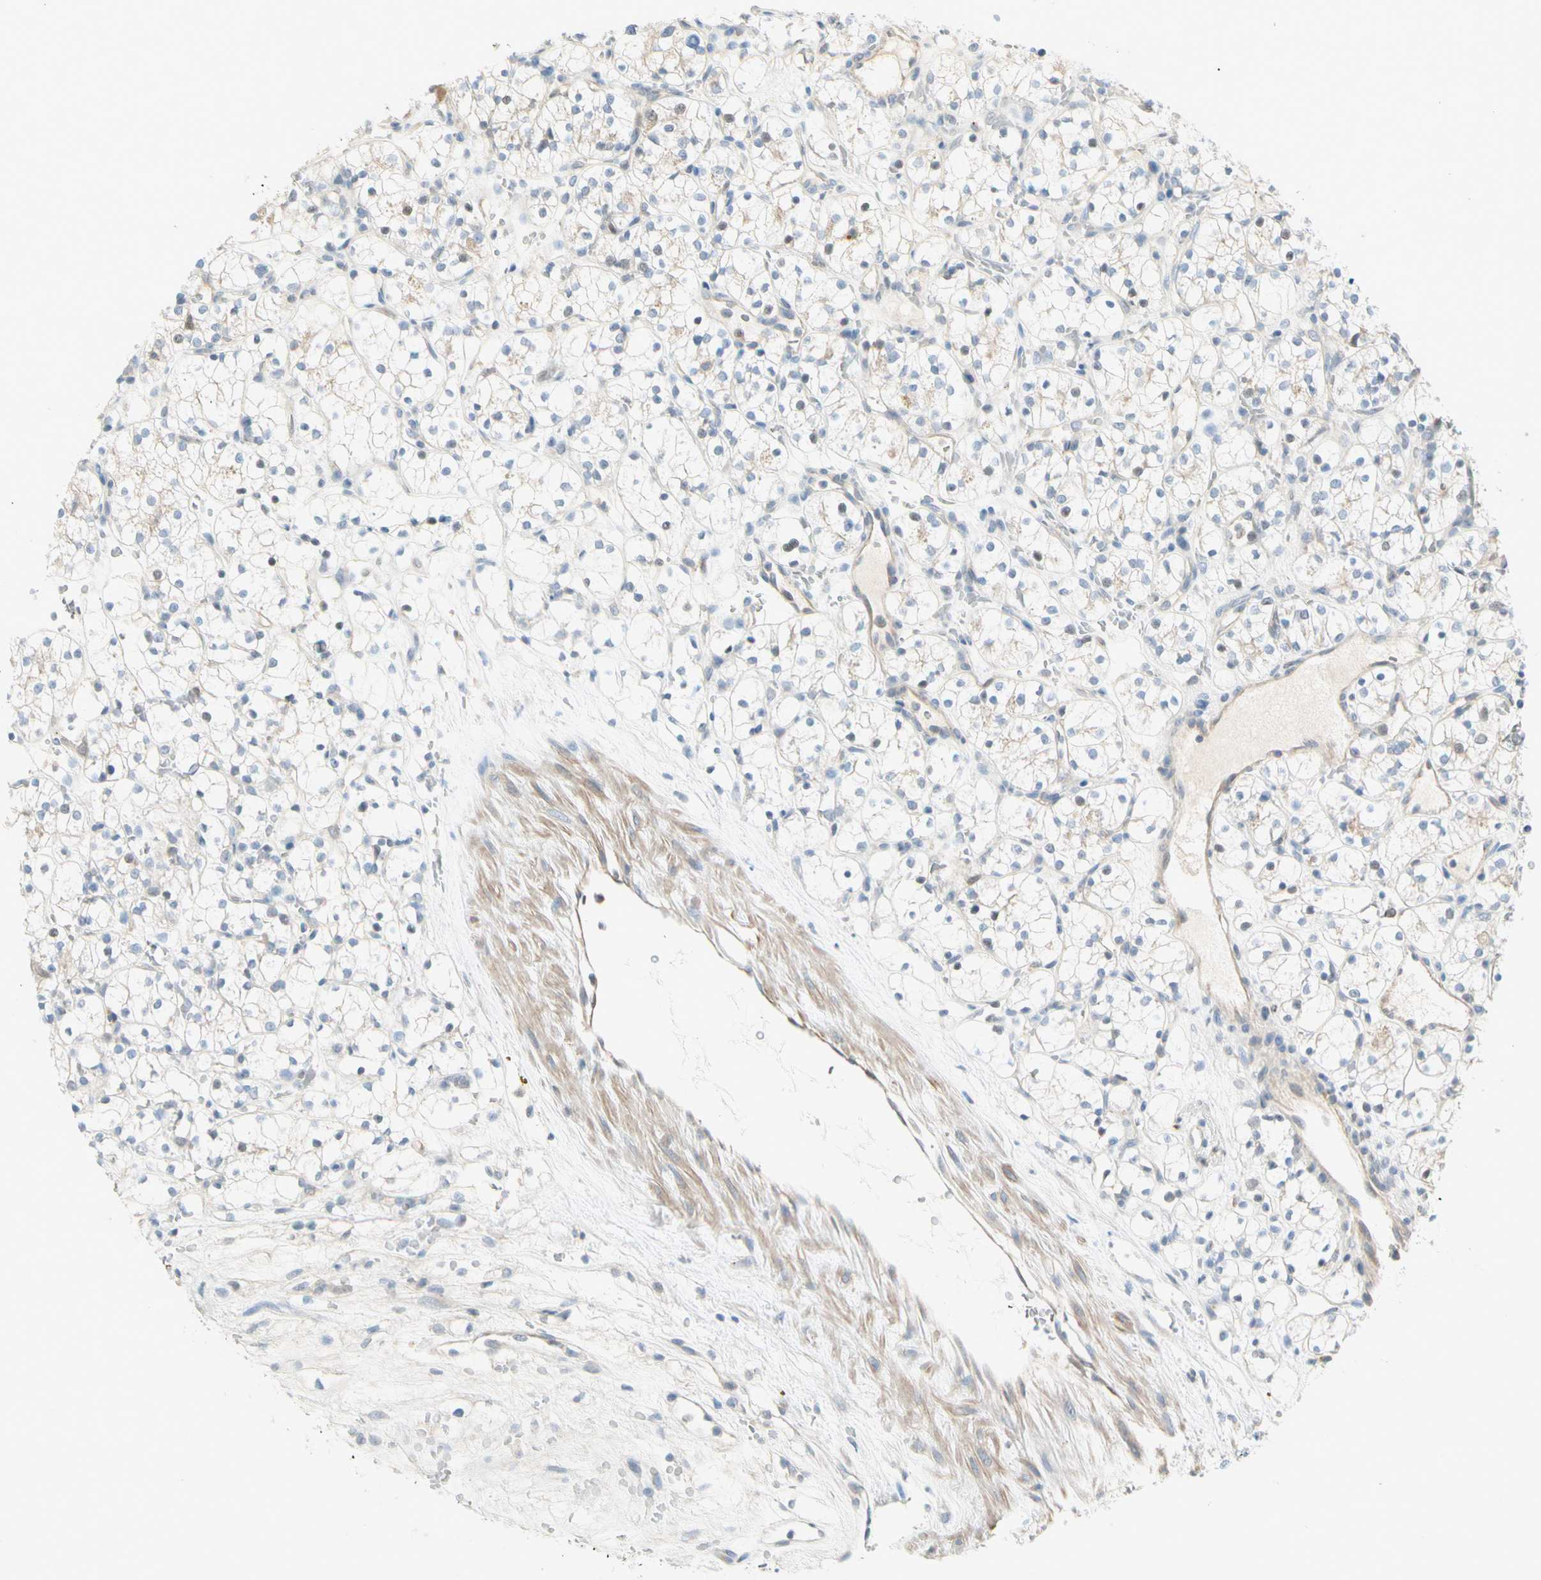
{"staining": {"intensity": "negative", "quantity": "none", "location": "none"}, "tissue": "renal cancer", "cell_type": "Tumor cells", "image_type": "cancer", "snomed": [{"axis": "morphology", "description": "Adenocarcinoma, NOS"}, {"axis": "topography", "description": "Kidney"}], "caption": "There is no significant expression in tumor cells of renal cancer. Nuclei are stained in blue.", "gene": "CYP2E1", "patient": {"sex": "female", "age": 60}}